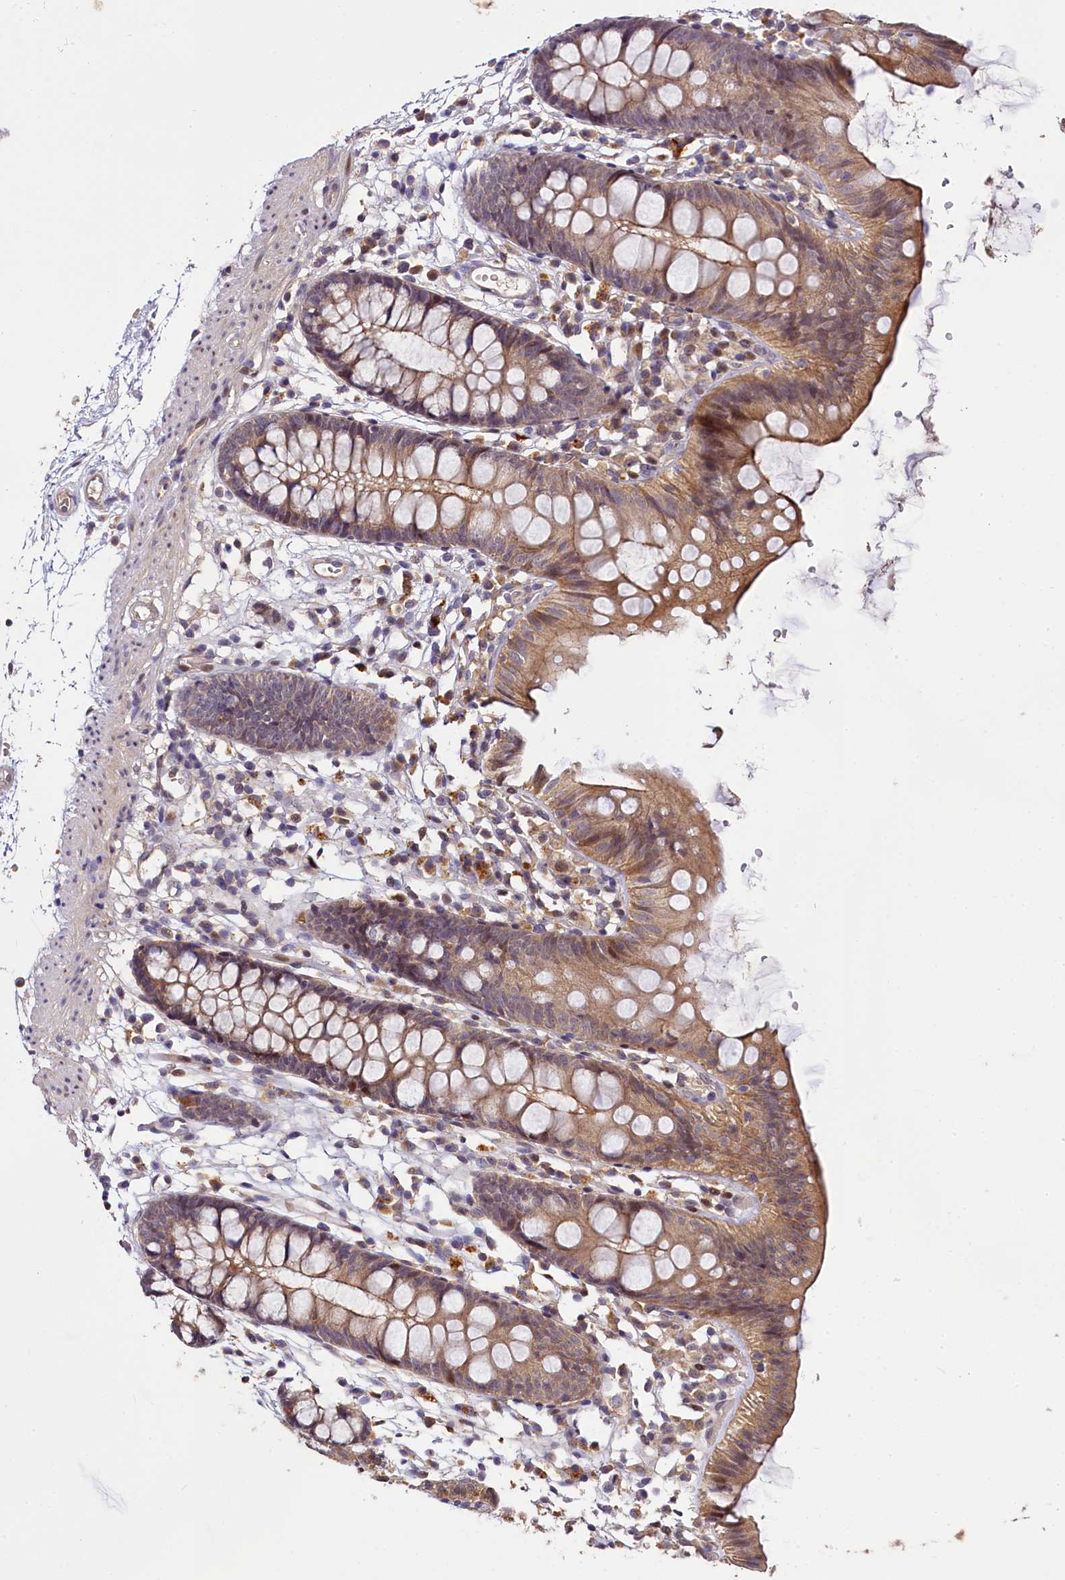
{"staining": {"intensity": "weak", "quantity": "25%-75%", "location": "cytoplasmic/membranous"}, "tissue": "colon", "cell_type": "Endothelial cells", "image_type": "normal", "snomed": [{"axis": "morphology", "description": "Normal tissue, NOS"}, {"axis": "topography", "description": "Colon"}], "caption": "Unremarkable colon displays weak cytoplasmic/membranous expression in about 25%-75% of endothelial cells Using DAB (brown) and hematoxylin (blue) stains, captured at high magnification using brightfield microscopy..", "gene": "TMEM39A", "patient": {"sex": "male", "age": 56}}